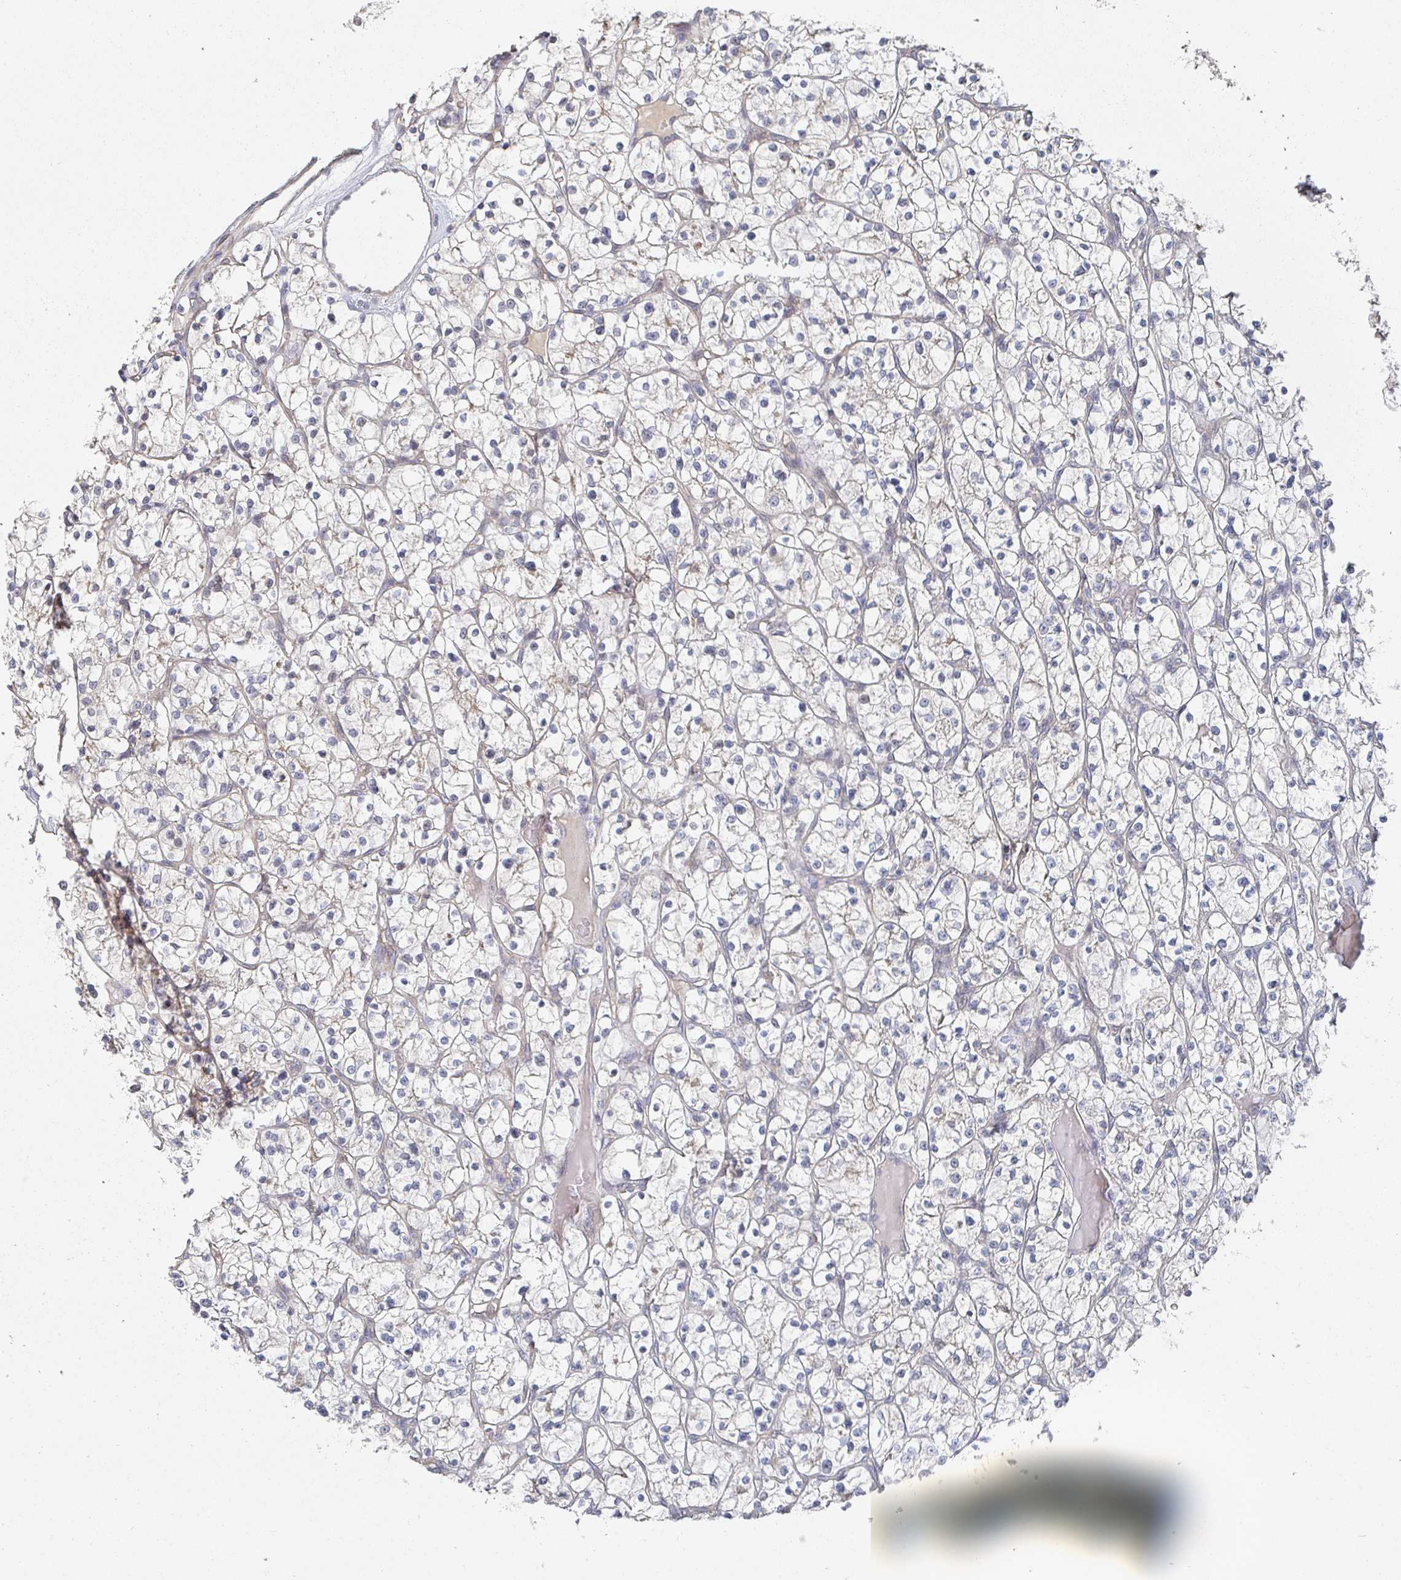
{"staining": {"intensity": "negative", "quantity": "none", "location": "none"}, "tissue": "renal cancer", "cell_type": "Tumor cells", "image_type": "cancer", "snomed": [{"axis": "morphology", "description": "Adenocarcinoma, NOS"}, {"axis": "topography", "description": "Kidney"}], "caption": "Renal adenocarcinoma was stained to show a protein in brown. There is no significant expression in tumor cells. (Brightfield microscopy of DAB IHC at high magnification).", "gene": "MEIS1", "patient": {"sex": "female", "age": 64}}